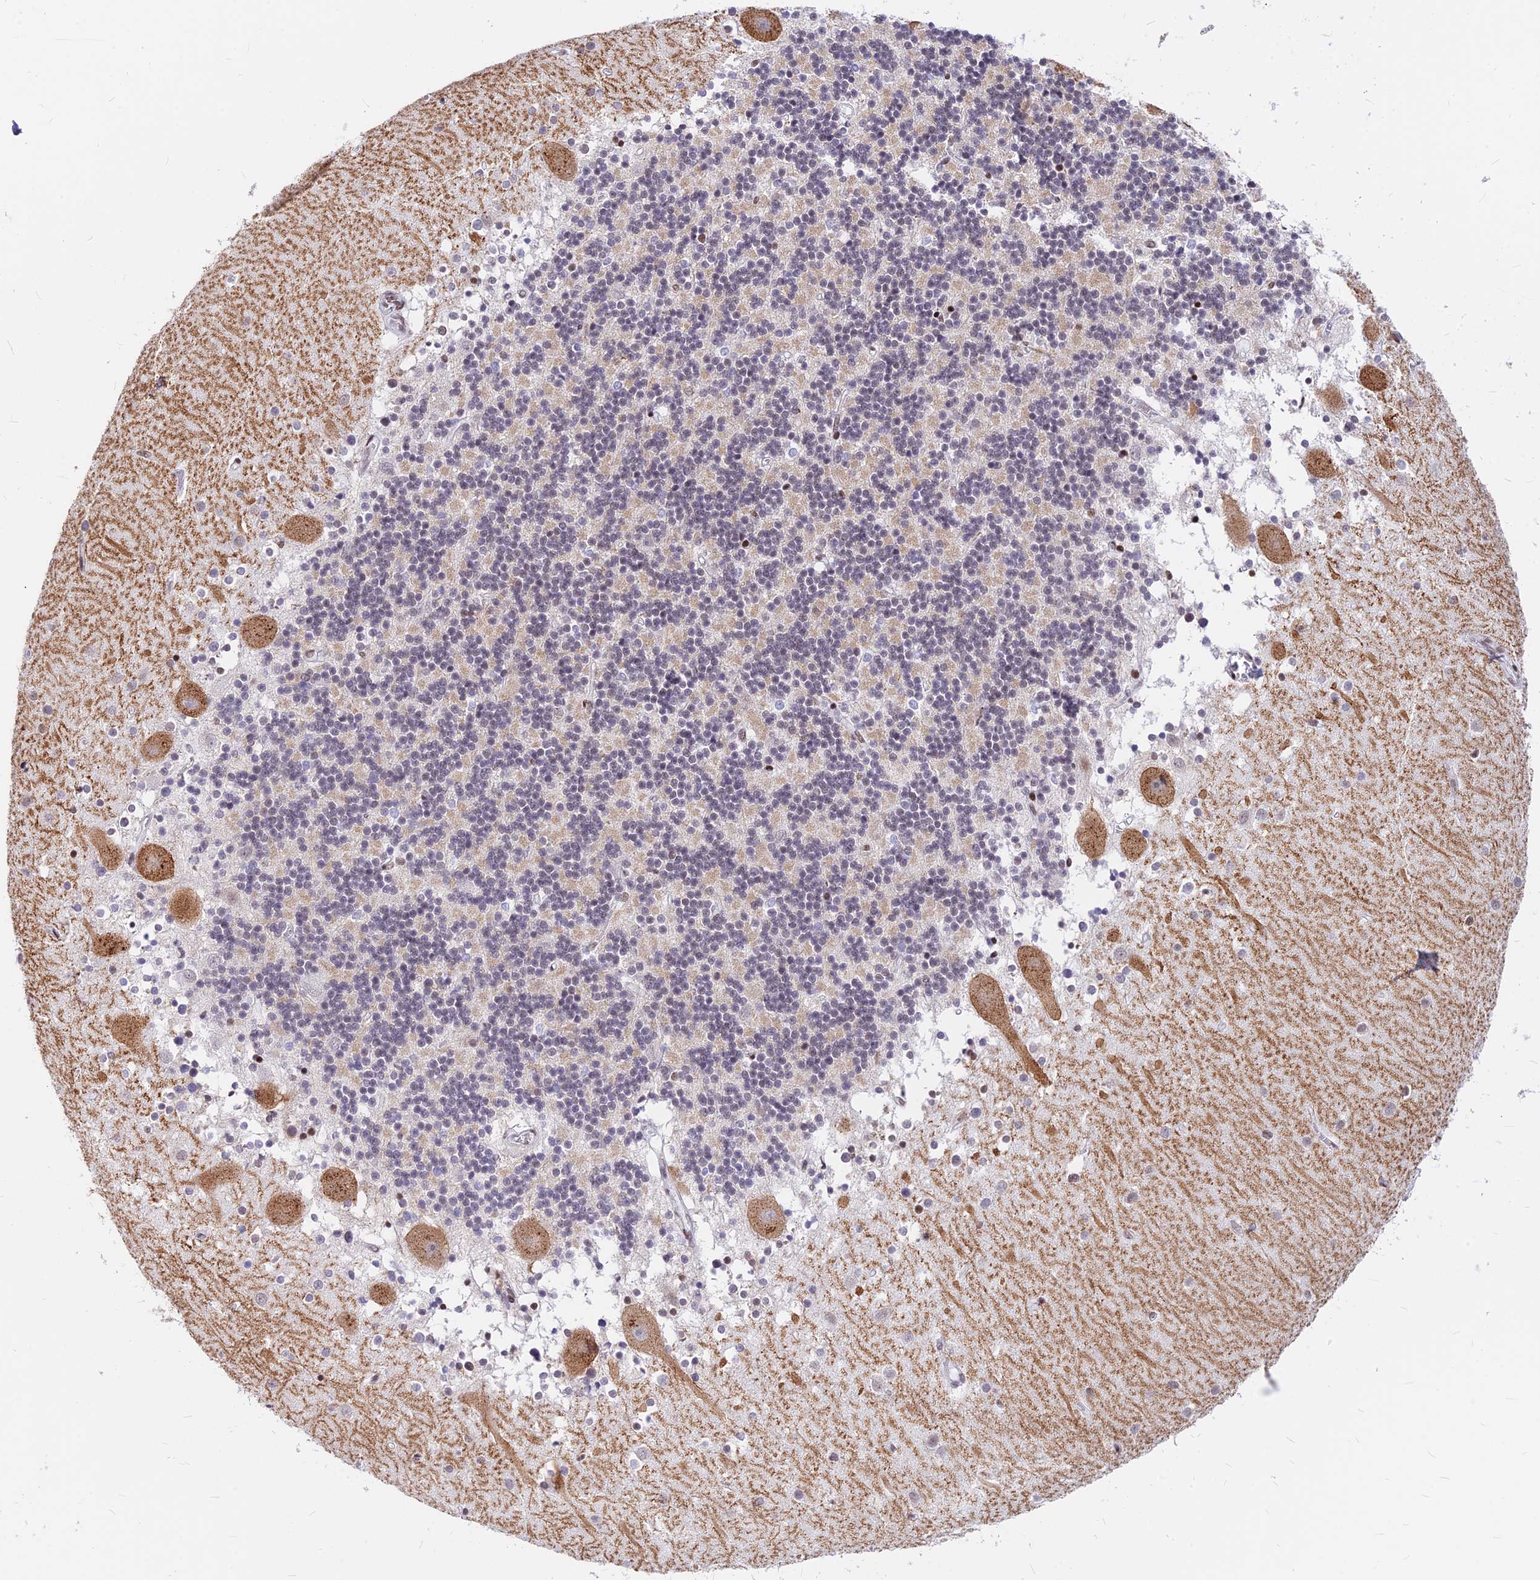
{"staining": {"intensity": "weak", "quantity": "<25%", "location": "cytoplasmic/membranous"}, "tissue": "cerebellum", "cell_type": "Cells in granular layer", "image_type": "normal", "snomed": [{"axis": "morphology", "description": "Normal tissue, NOS"}, {"axis": "topography", "description": "Cerebellum"}], "caption": "This is an IHC image of unremarkable cerebellum. There is no staining in cells in granular layer.", "gene": "KCTD13", "patient": {"sex": "male", "age": 54}}